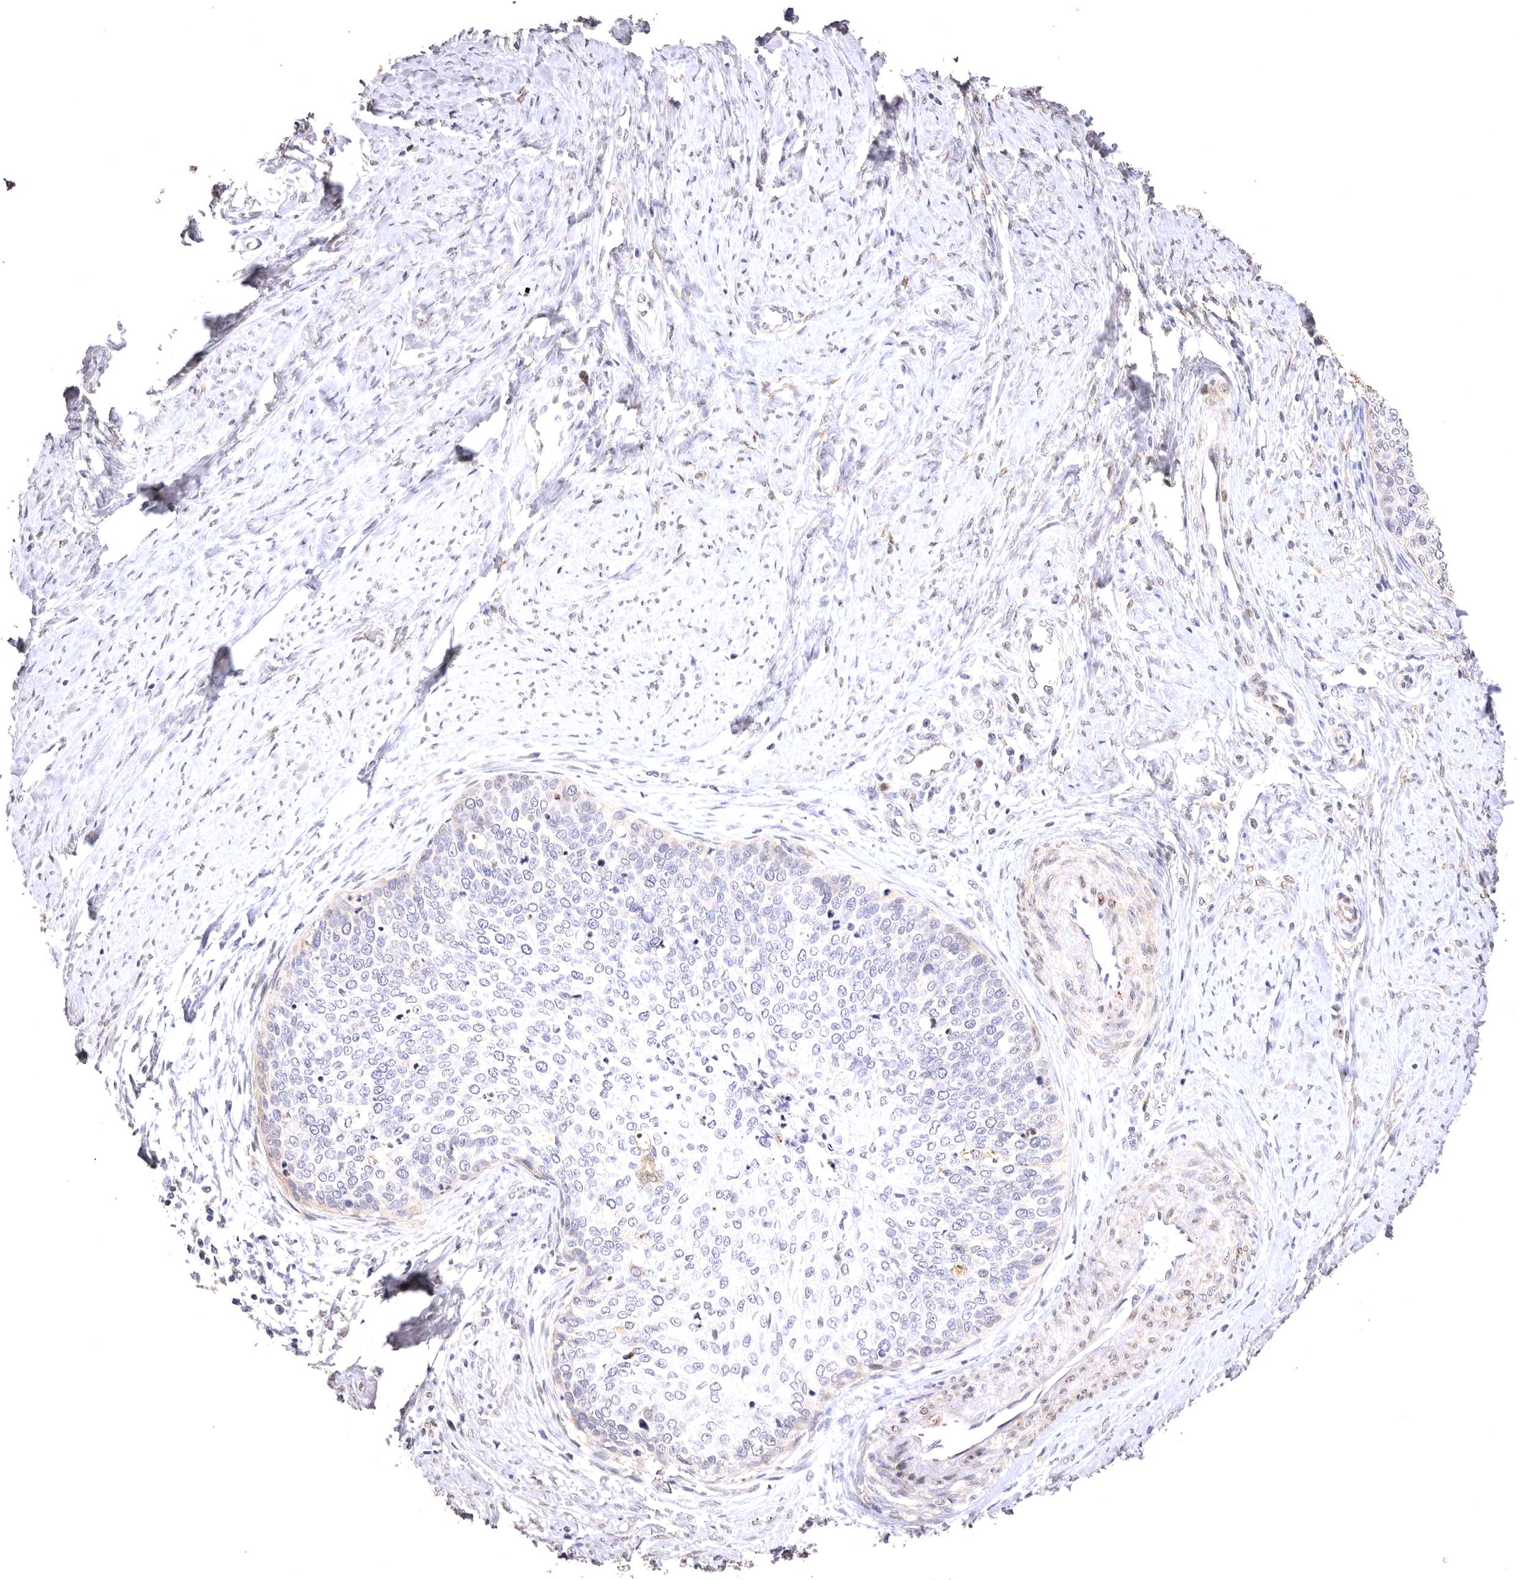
{"staining": {"intensity": "negative", "quantity": "none", "location": "none"}, "tissue": "cervical cancer", "cell_type": "Tumor cells", "image_type": "cancer", "snomed": [{"axis": "morphology", "description": "Squamous cell carcinoma, NOS"}, {"axis": "topography", "description": "Cervix"}], "caption": "Cervical cancer (squamous cell carcinoma) was stained to show a protein in brown. There is no significant staining in tumor cells. The staining is performed using DAB (3,3'-diaminobenzidine) brown chromogen with nuclei counter-stained in using hematoxylin.", "gene": "VPS45", "patient": {"sex": "female", "age": 37}}